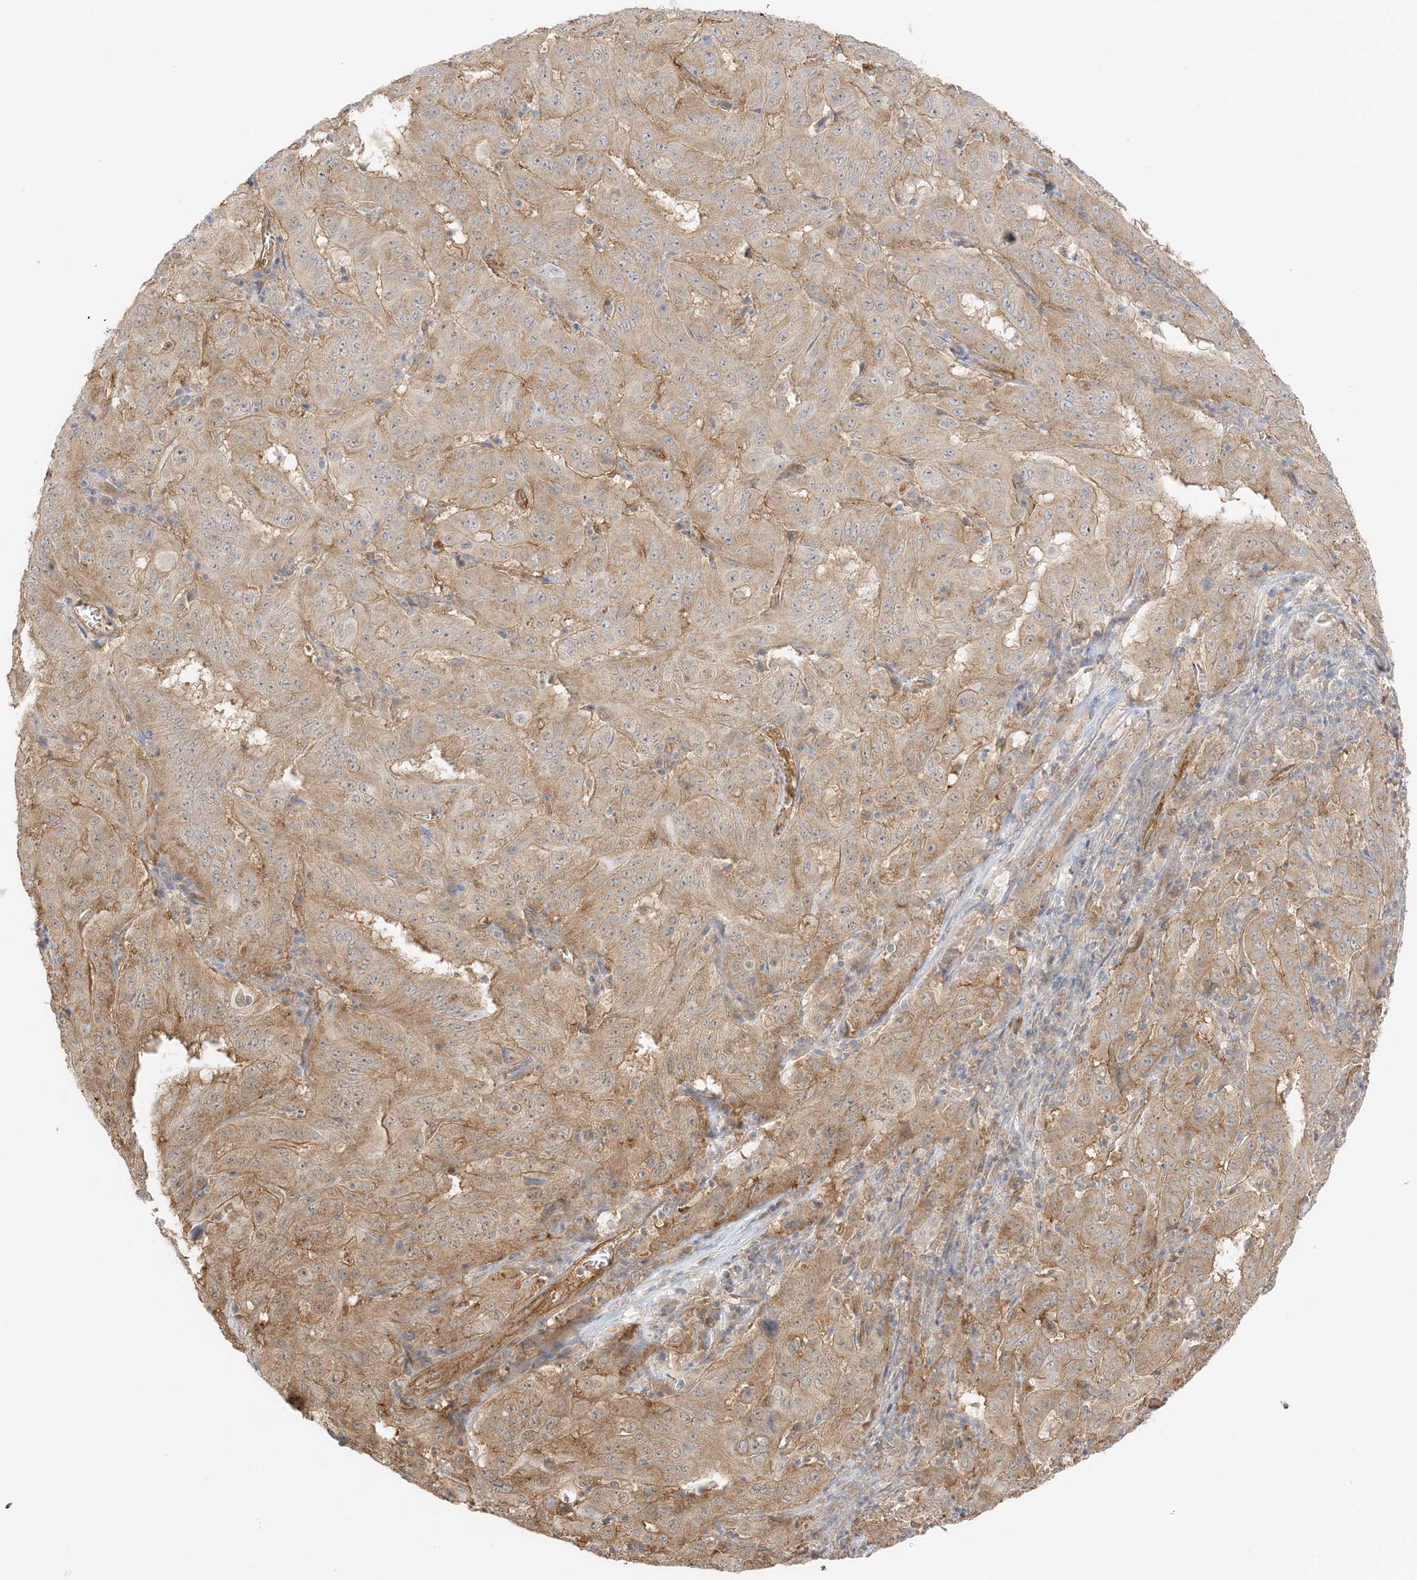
{"staining": {"intensity": "moderate", "quantity": "<25%", "location": "cytoplasmic/membranous"}, "tissue": "pancreatic cancer", "cell_type": "Tumor cells", "image_type": "cancer", "snomed": [{"axis": "morphology", "description": "Adenocarcinoma, NOS"}, {"axis": "topography", "description": "Pancreas"}], "caption": "Protein staining exhibits moderate cytoplasmic/membranous staining in about <25% of tumor cells in pancreatic cancer (adenocarcinoma).", "gene": "UBAP2L", "patient": {"sex": "male", "age": 63}}